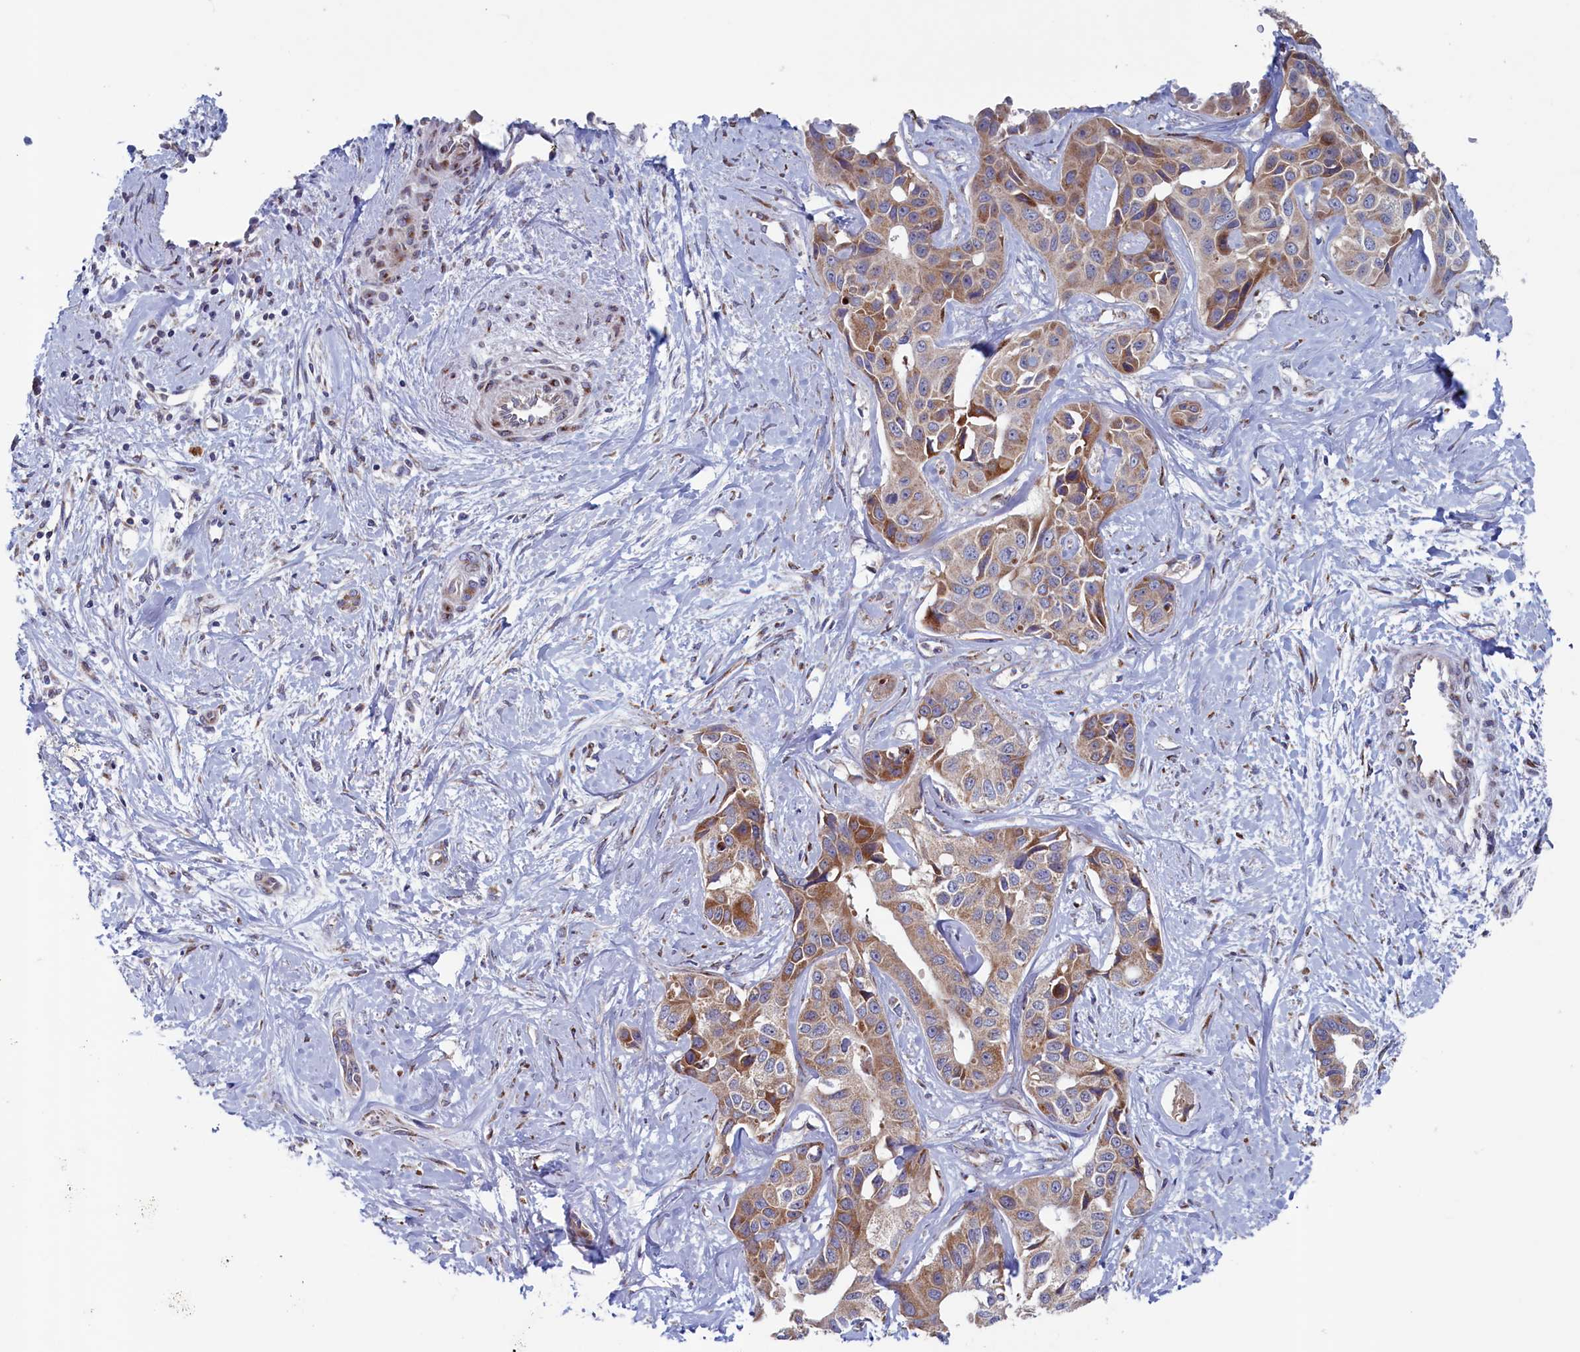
{"staining": {"intensity": "moderate", "quantity": "<25%", "location": "cytoplasmic/membranous"}, "tissue": "liver cancer", "cell_type": "Tumor cells", "image_type": "cancer", "snomed": [{"axis": "morphology", "description": "Cholangiocarcinoma"}, {"axis": "topography", "description": "Liver"}], "caption": "Liver cancer (cholangiocarcinoma) stained for a protein demonstrates moderate cytoplasmic/membranous positivity in tumor cells.", "gene": "MTFMT", "patient": {"sex": "male", "age": 59}}